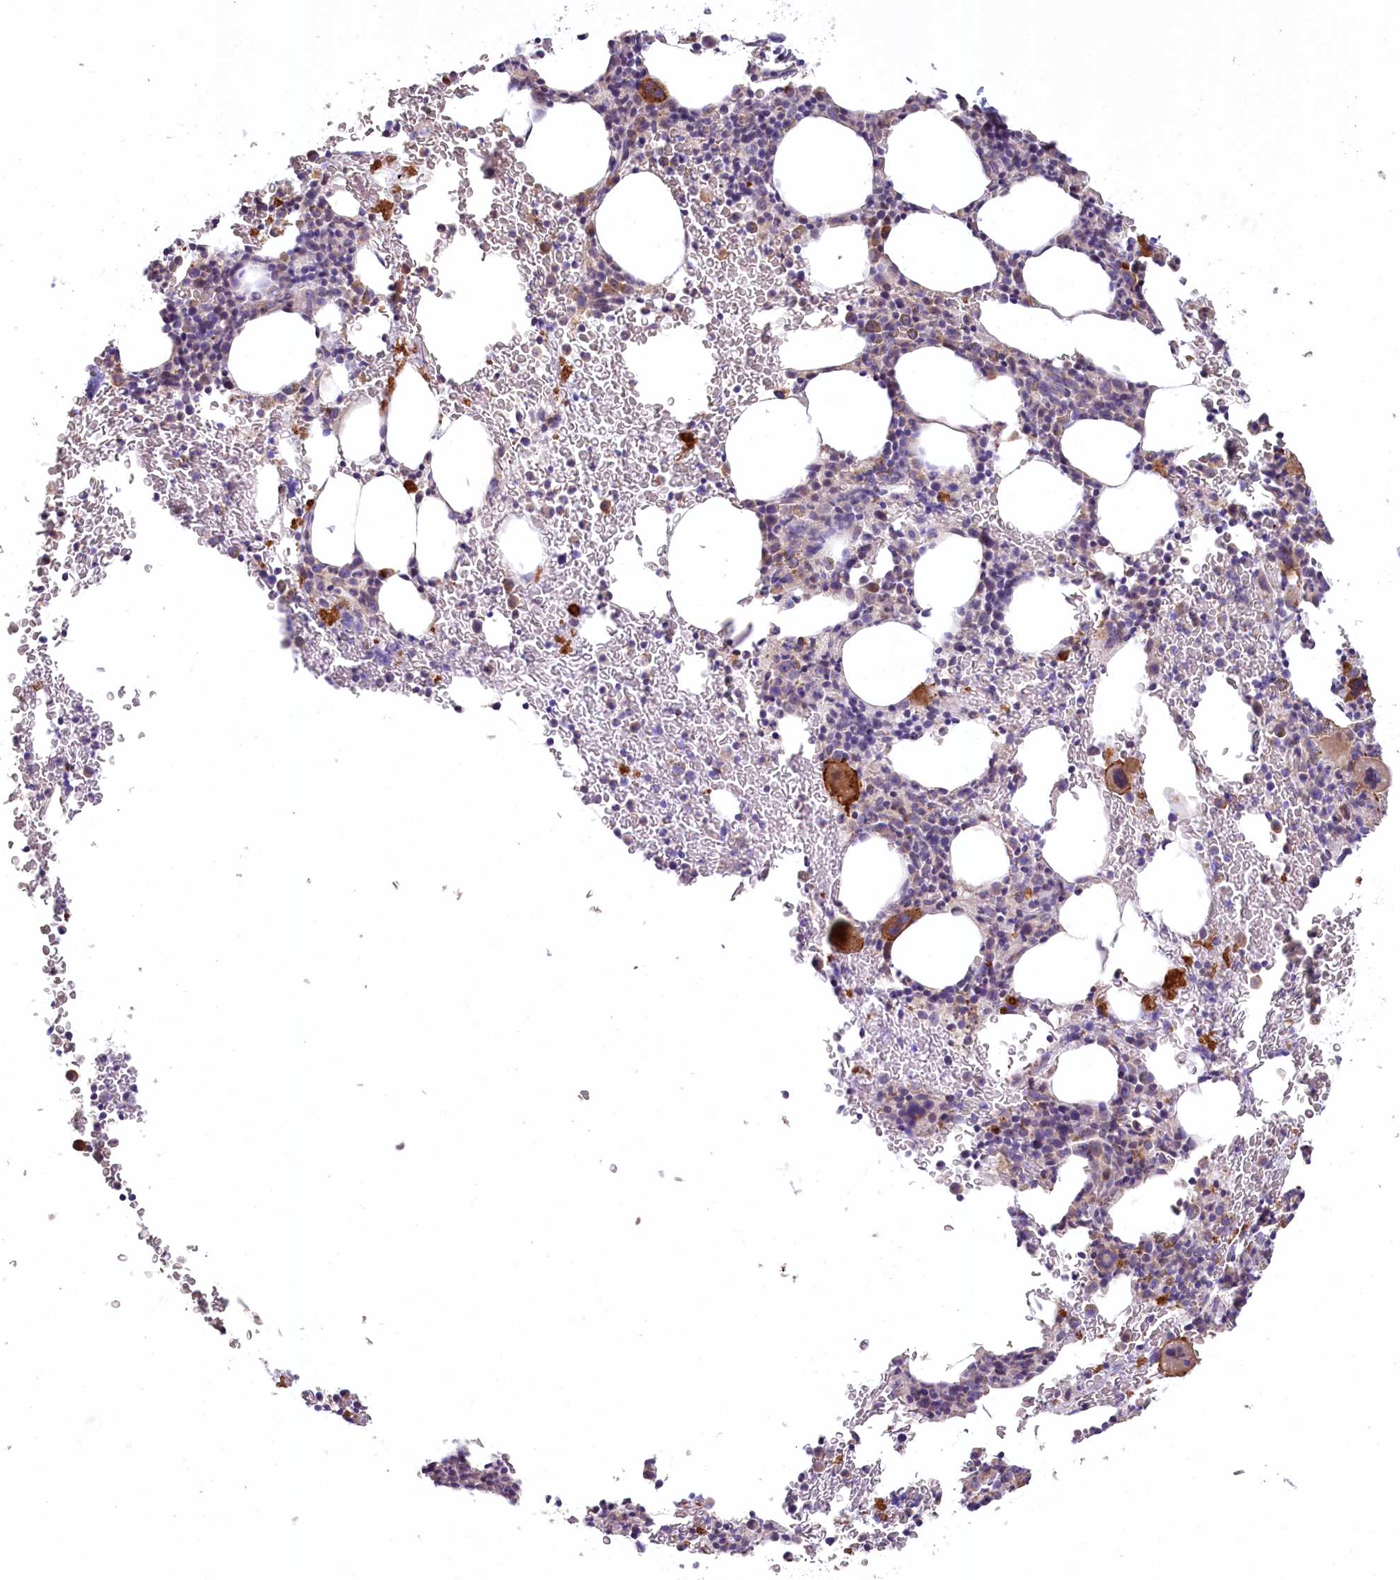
{"staining": {"intensity": "moderate", "quantity": ">75%", "location": "cytoplasmic/membranous"}, "tissue": "bone marrow", "cell_type": "Hematopoietic cells", "image_type": "normal", "snomed": [{"axis": "morphology", "description": "Normal tissue, NOS"}, {"axis": "topography", "description": "Bone marrow"}], "caption": "Protein expression analysis of benign bone marrow reveals moderate cytoplasmic/membranous expression in approximately >75% of hematopoietic cells.", "gene": "SLC6A11", "patient": {"sex": "male", "age": 79}}